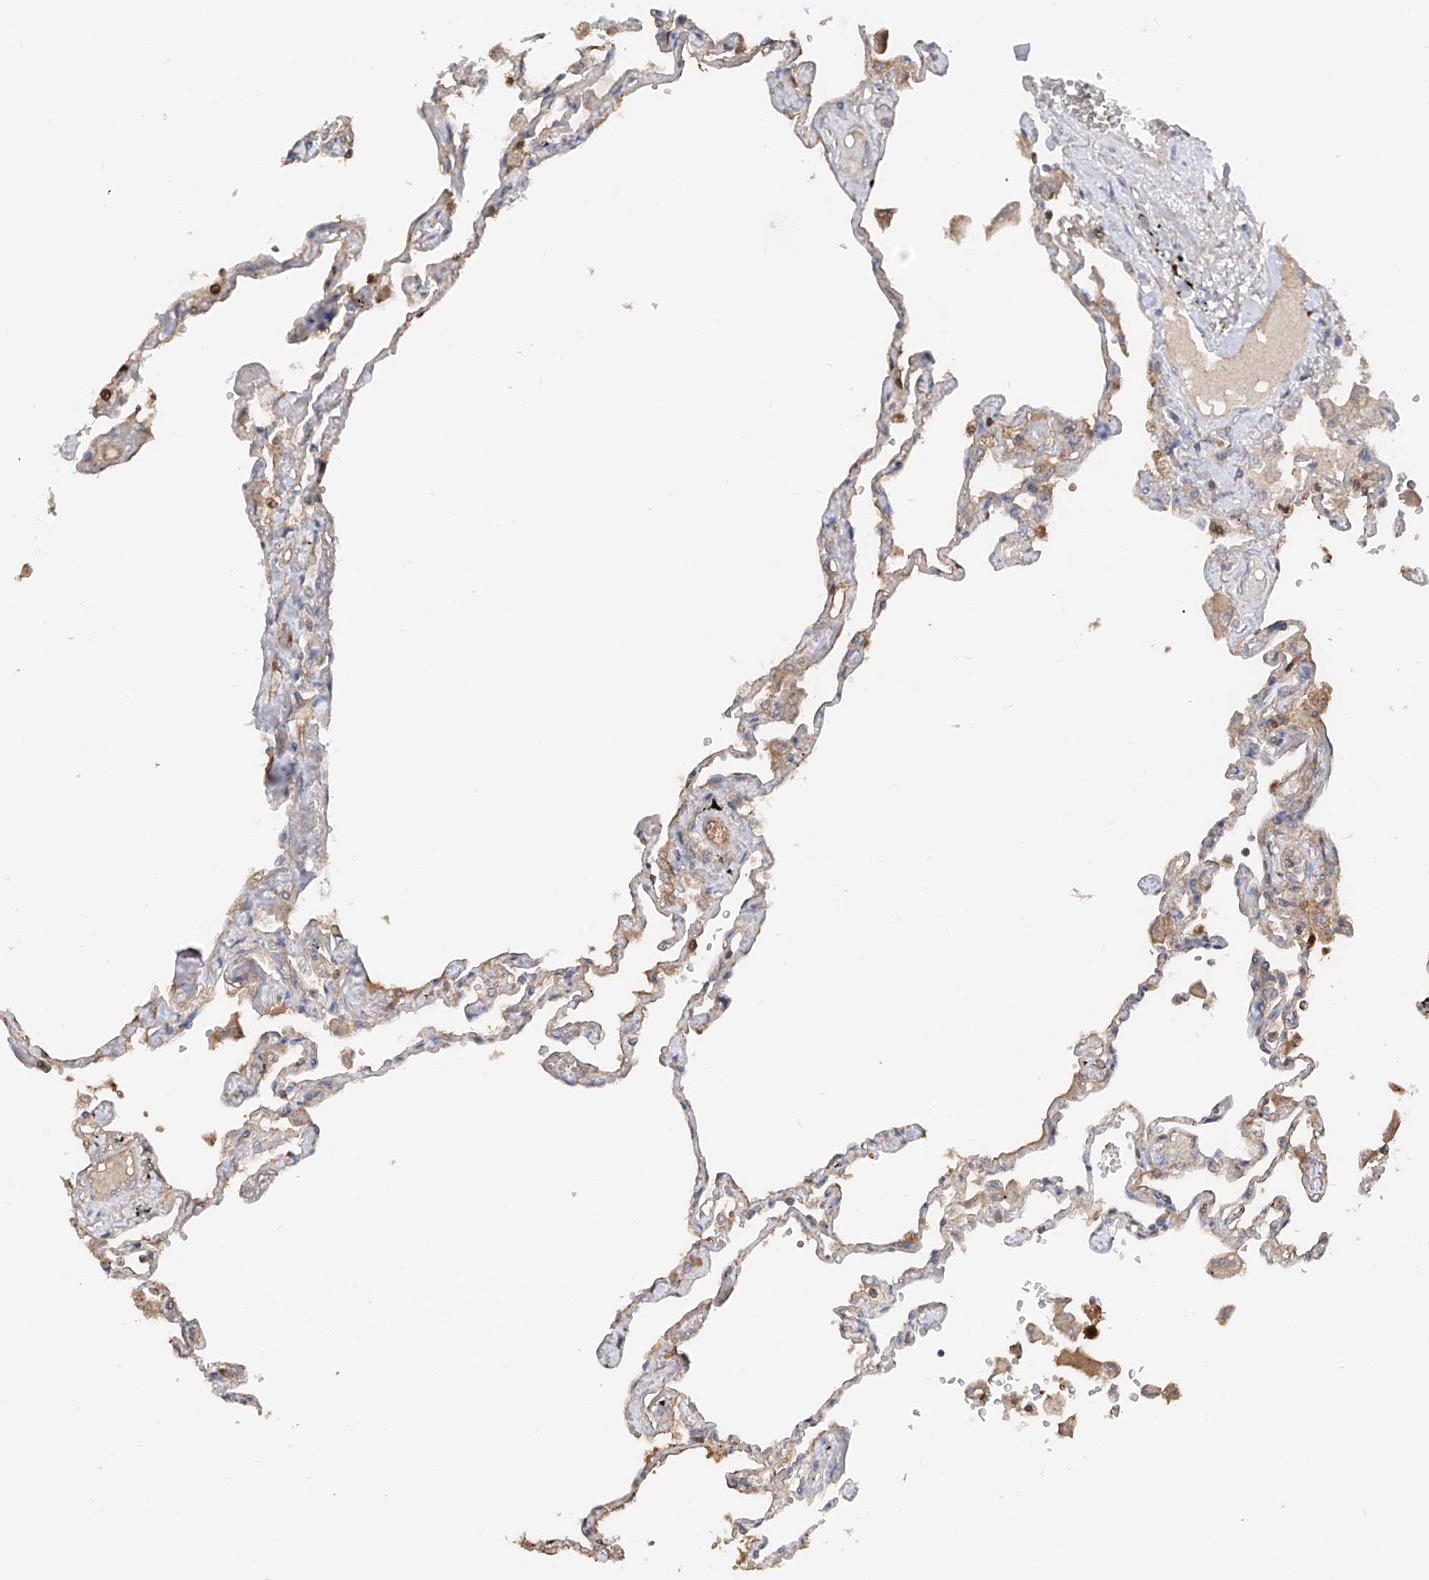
{"staining": {"intensity": "negative", "quantity": "none", "location": "none"}, "tissue": "lung", "cell_type": "Alveolar cells", "image_type": "normal", "snomed": [{"axis": "morphology", "description": "Normal tissue, NOS"}, {"axis": "topography", "description": "Lung"}], "caption": "Immunohistochemistry histopathology image of unremarkable human lung stained for a protein (brown), which exhibits no expression in alveolar cells.", "gene": "EDN1", "patient": {"sex": "female", "age": 67}}